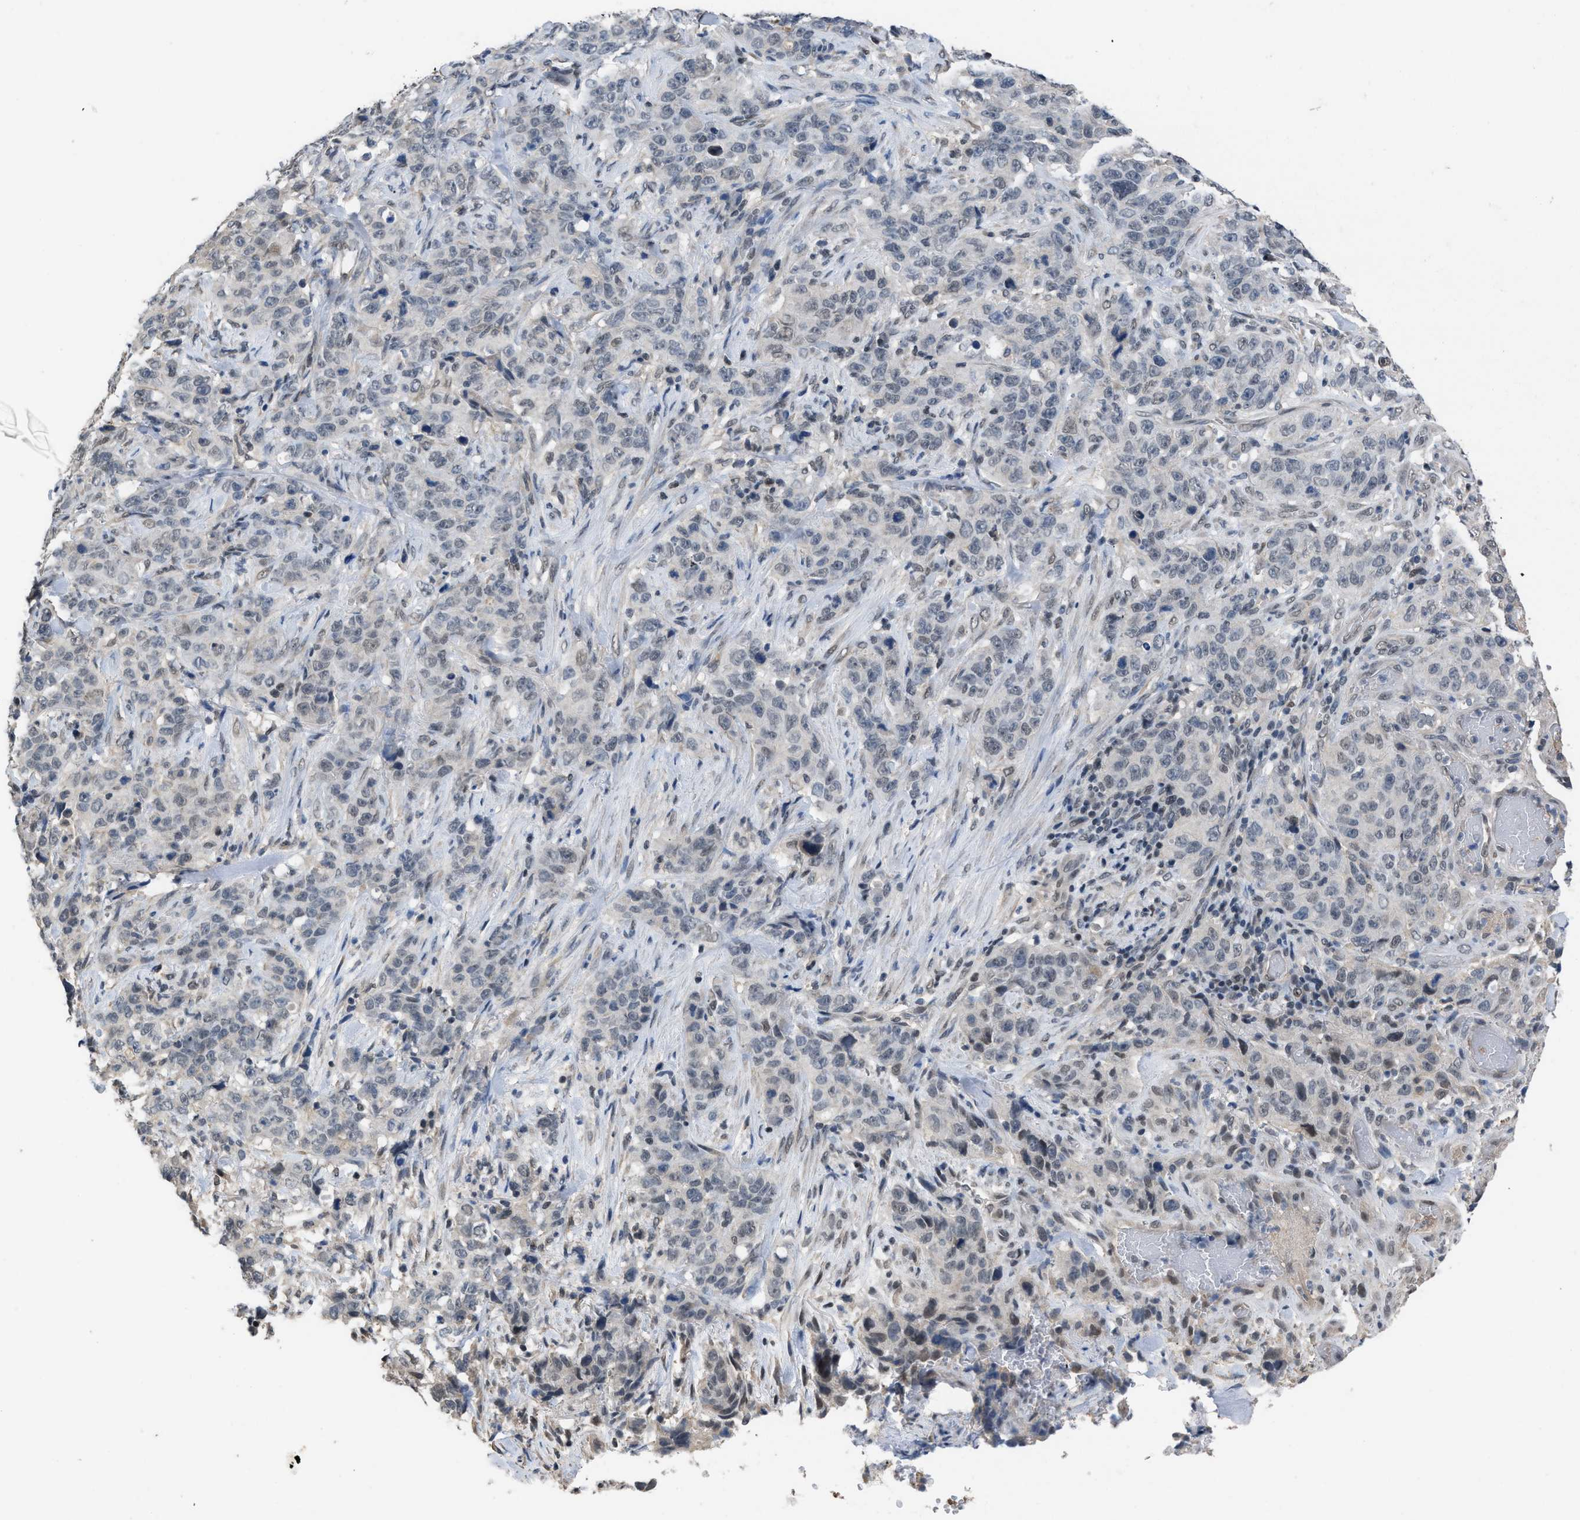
{"staining": {"intensity": "negative", "quantity": "none", "location": "none"}, "tissue": "stomach cancer", "cell_type": "Tumor cells", "image_type": "cancer", "snomed": [{"axis": "morphology", "description": "Adenocarcinoma, NOS"}, {"axis": "topography", "description": "Stomach"}], "caption": "This is a micrograph of IHC staining of stomach cancer, which shows no positivity in tumor cells.", "gene": "TERF2IP", "patient": {"sex": "male", "age": 48}}